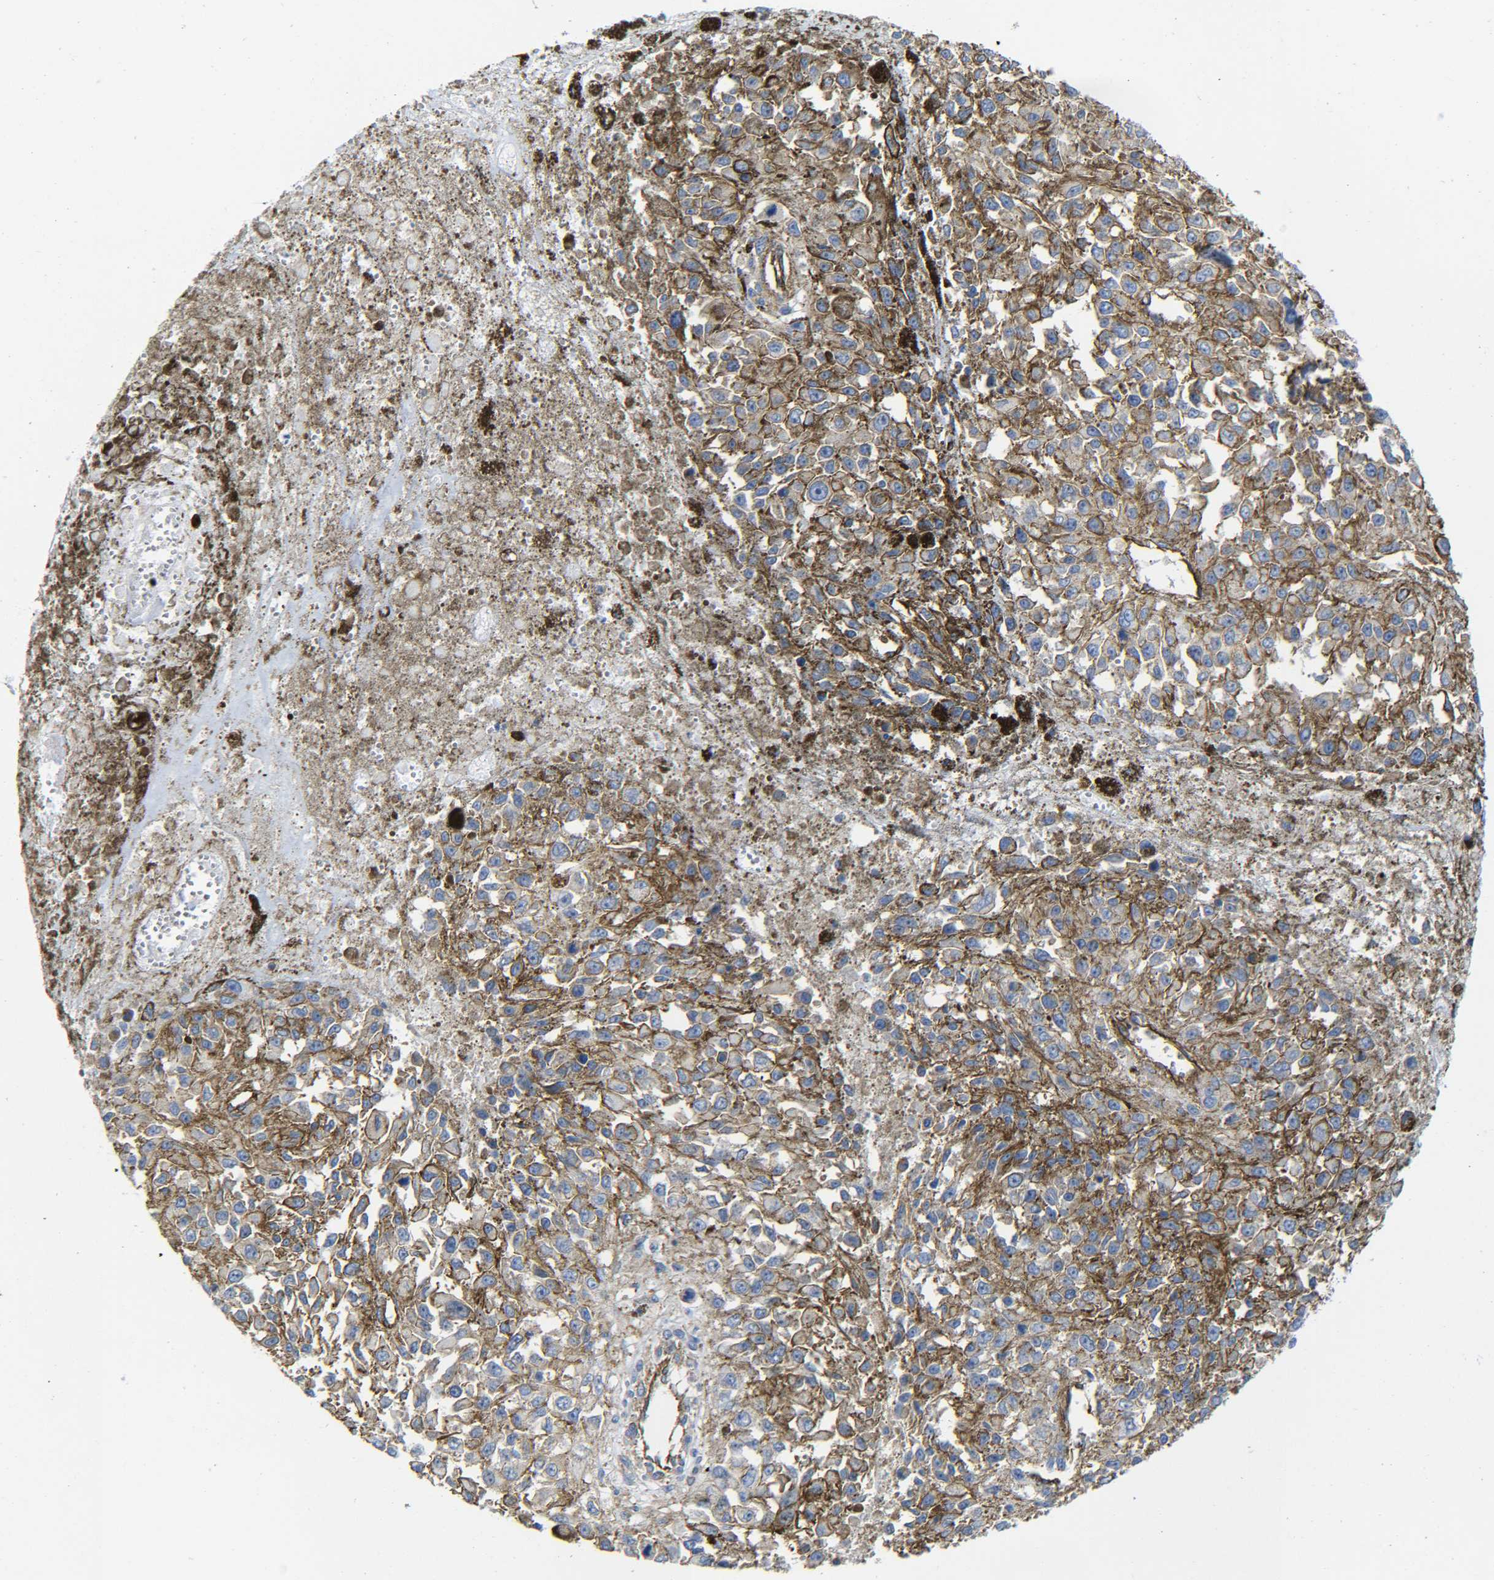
{"staining": {"intensity": "moderate", "quantity": ">75%", "location": "cytoplasmic/membranous"}, "tissue": "melanoma", "cell_type": "Tumor cells", "image_type": "cancer", "snomed": [{"axis": "morphology", "description": "Malignant melanoma, Metastatic site"}, {"axis": "topography", "description": "Lymph node"}], "caption": "Immunohistochemical staining of human malignant melanoma (metastatic site) shows moderate cytoplasmic/membranous protein expression in about >75% of tumor cells. The protein of interest is shown in brown color, while the nuclei are stained blue.", "gene": "SPTBN1", "patient": {"sex": "male", "age": 59}}